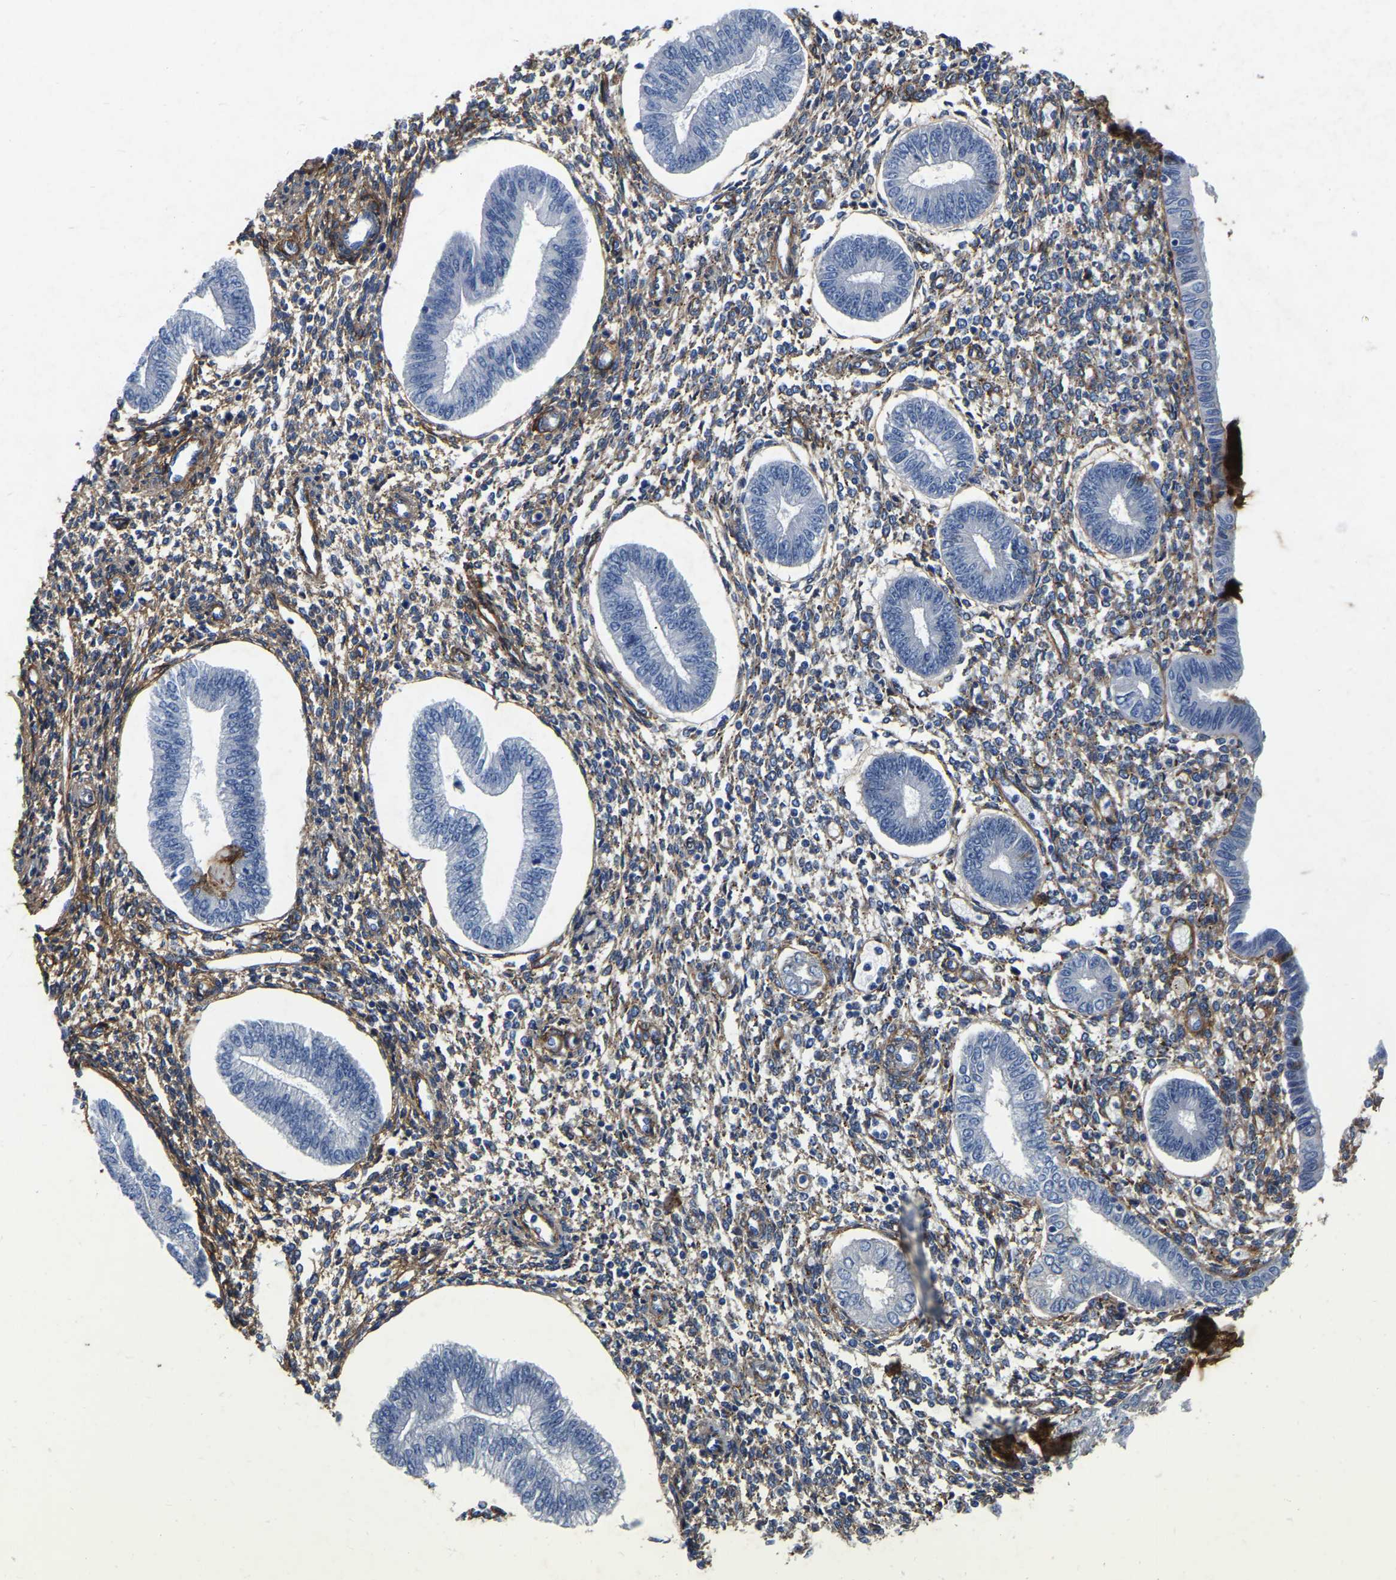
{"staining": {"intensity": "moderate", "quantity": "25%-75%", "location": "cytoplasmic/membranous"}, "tissue": "endometrium", "cell_type": "Cells in endometrial stroma", "image_type": "normal", "snomed": [{"axis": "morphology", "description": "Normal tissue, NOS"}, {"axis": "topography", "description": "Endometrium"}], "caption": "This micrograph shows benign endometrium stained with immunohistochemistry to label a protein in brown. The cytoplasmic/membranous of cells in endometrial stroma show moderate positivity for the protein. Nuclei are counter-stained blue.", "gene": "COL6A1", "patient": {"sex": "female", "age": 50}}